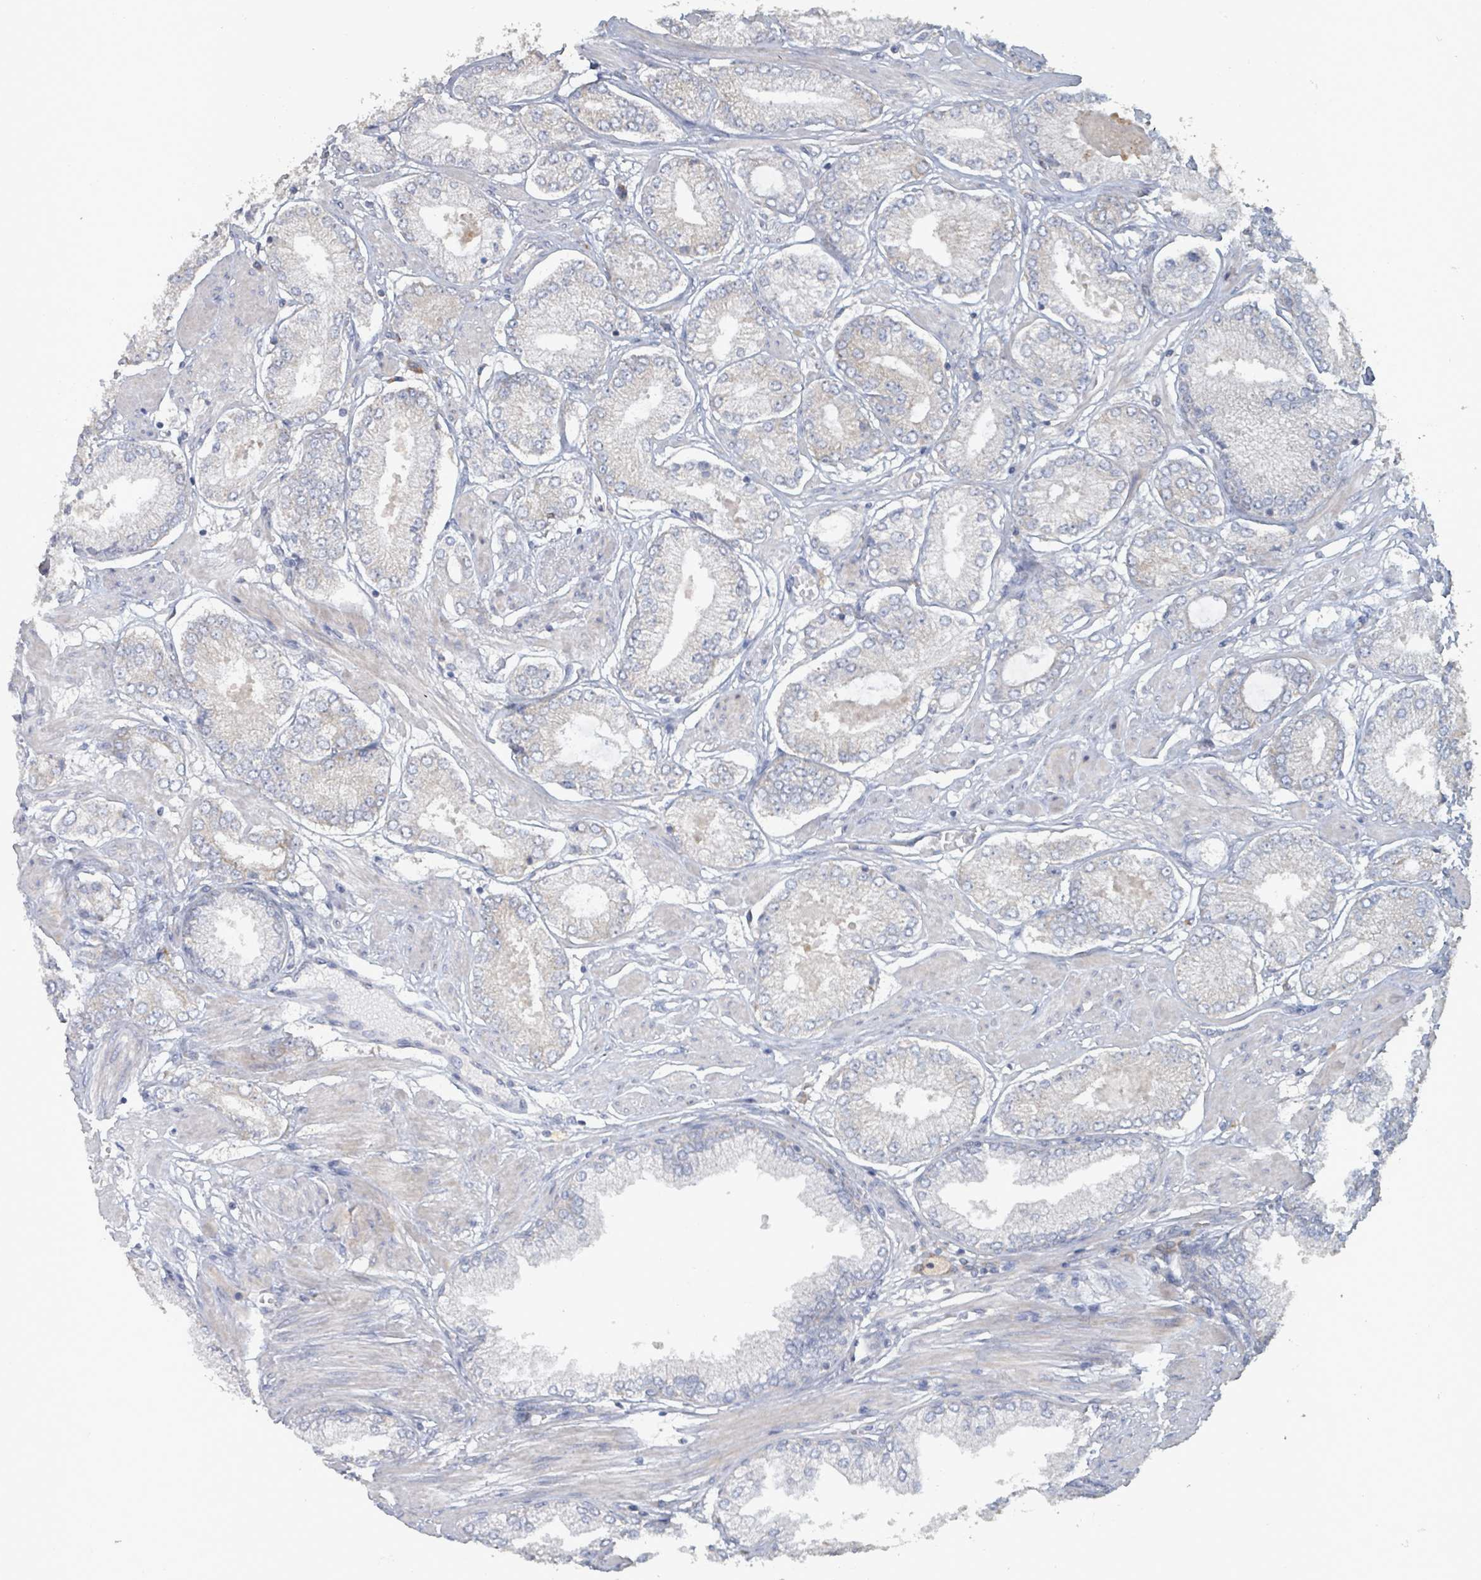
{"staining": {"intensity": "negative", "quantity": "none", "location": "none"}, "tissue": "prostate cancer", "cell_type": "Tumor cells", "image_type": "cancer", "snomed": [{"axis": "morphology", "description": "Adenocarcinoma, High grade"}, {"axis": "topography", "description": "Prostate and seminal vesicle, NOS"}], "caption": "Immunohistochemistry (IHC) histopathology image of adenocarcinoma (high-grade) (prostate) stained for a protein (brown), which exhibits no positivity in tumor cells.", "gene": "RPL32", "patient": {"sex": "male", "age": 64}}